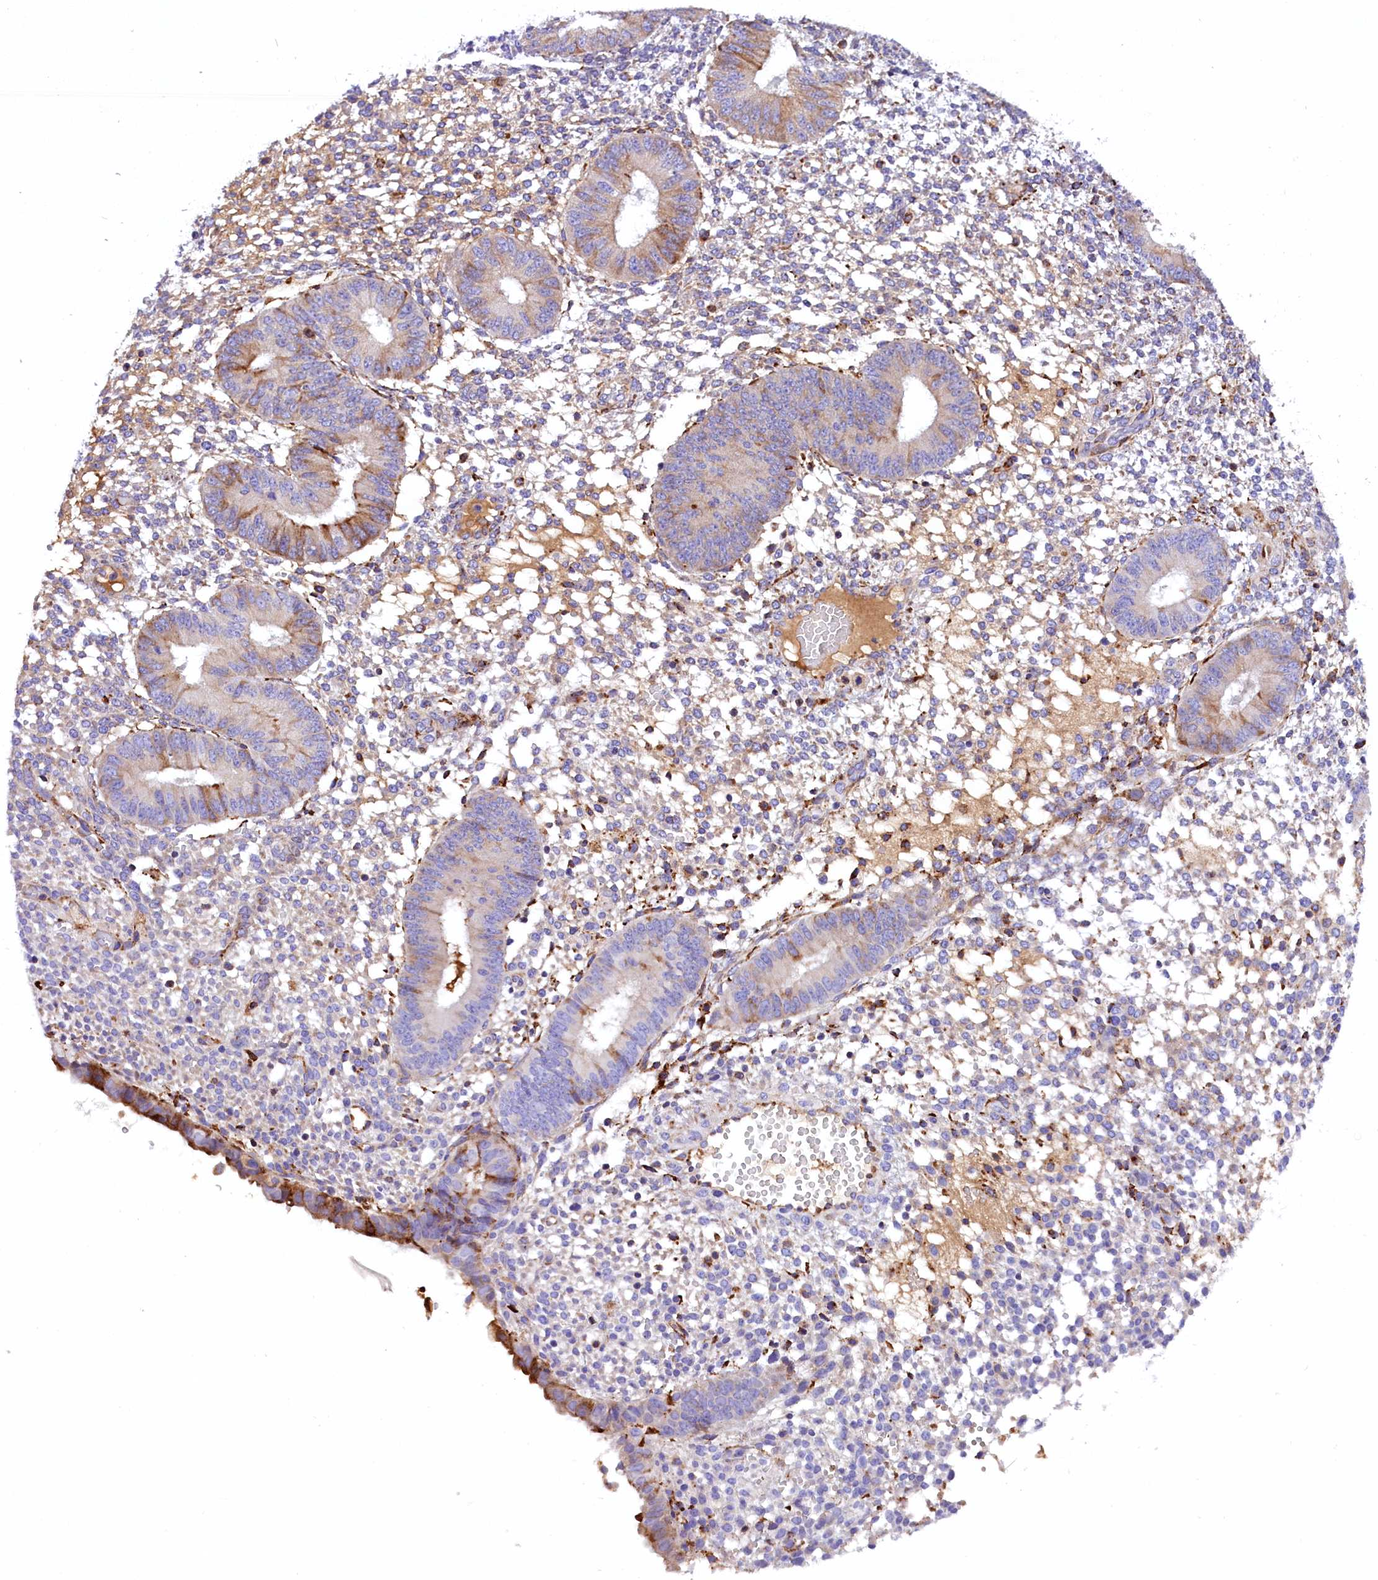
{"staining": {"intensity": "negative", "quantity": "none", "location": "none"}, "tissue": "endometrium", "cell_type": "Cells in endometrial stroma", "image_type": "normal", "snomed": [{"axis": "morphology", "description": "Normal tissue, NOS"}, {"axis": "topography", "description": "Endometrium"}], "caption": "A high-resolution micrograph shows immunohistochemistry (IHC) staining of unremarkable endometrium, which demonstrates no significant staining in cells in endometrial stroma.", "gene": "CMTR2", "patient": {"sex": "female", "age": 49}}